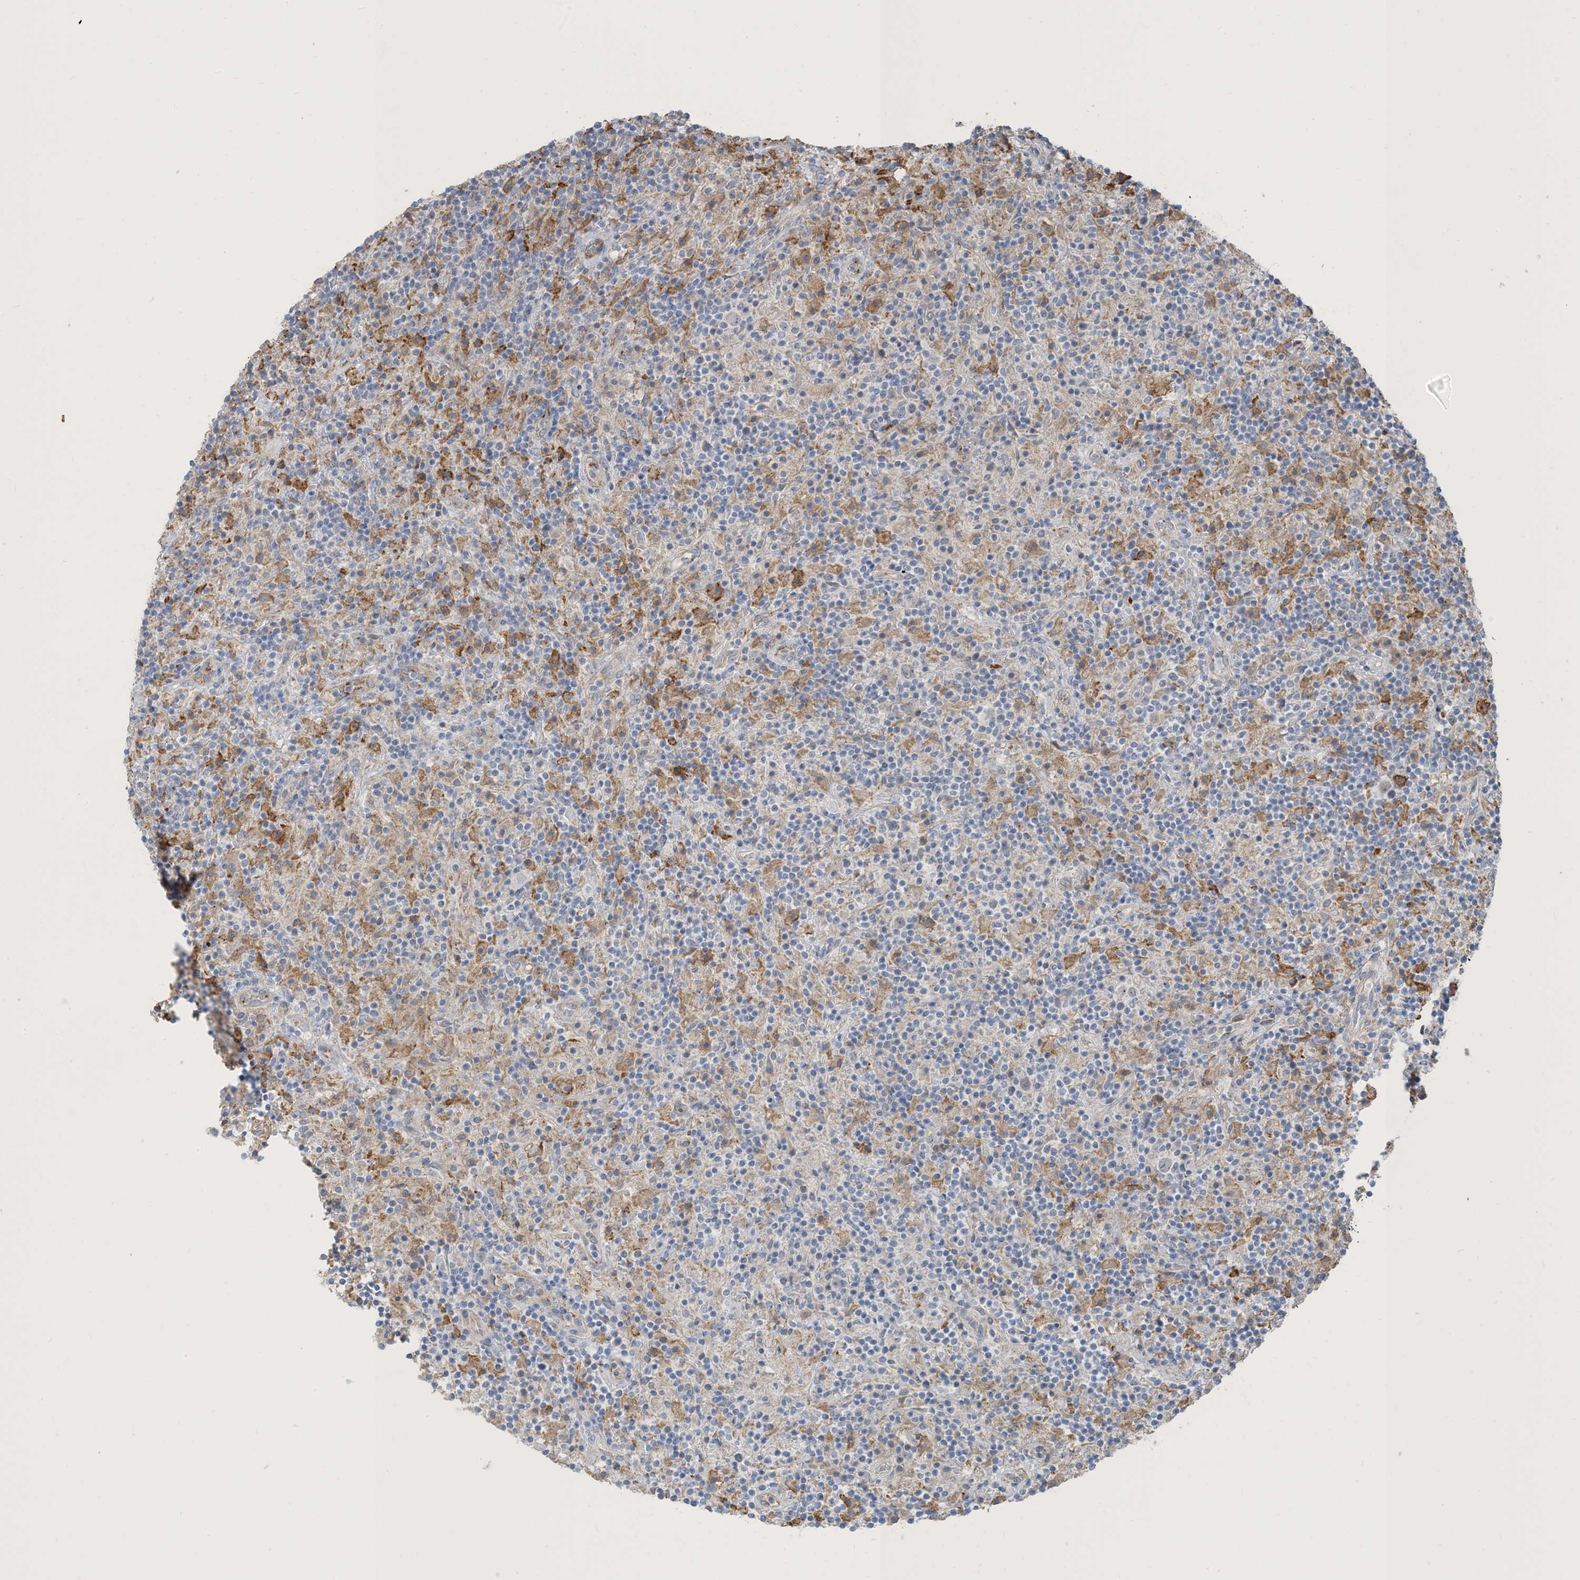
{"staining": {"intensity": "negative", "quantity": "none", "location": "none"}, "tissue": "lymphoma", "cell_type": "Tumor cells", "image_type": "cancer", "snomed": [{"axis": "morphology", "description": "Hodgkin's disease, NOS"}, {"axis": "topography", "description": "Lymph node"}], "caption": "Immunohistochemical staining of lymphoma exhibits no significant staining in tumor cells.", "gene": "PEAR1", "patient": {"sex": "male", "age": 70}}